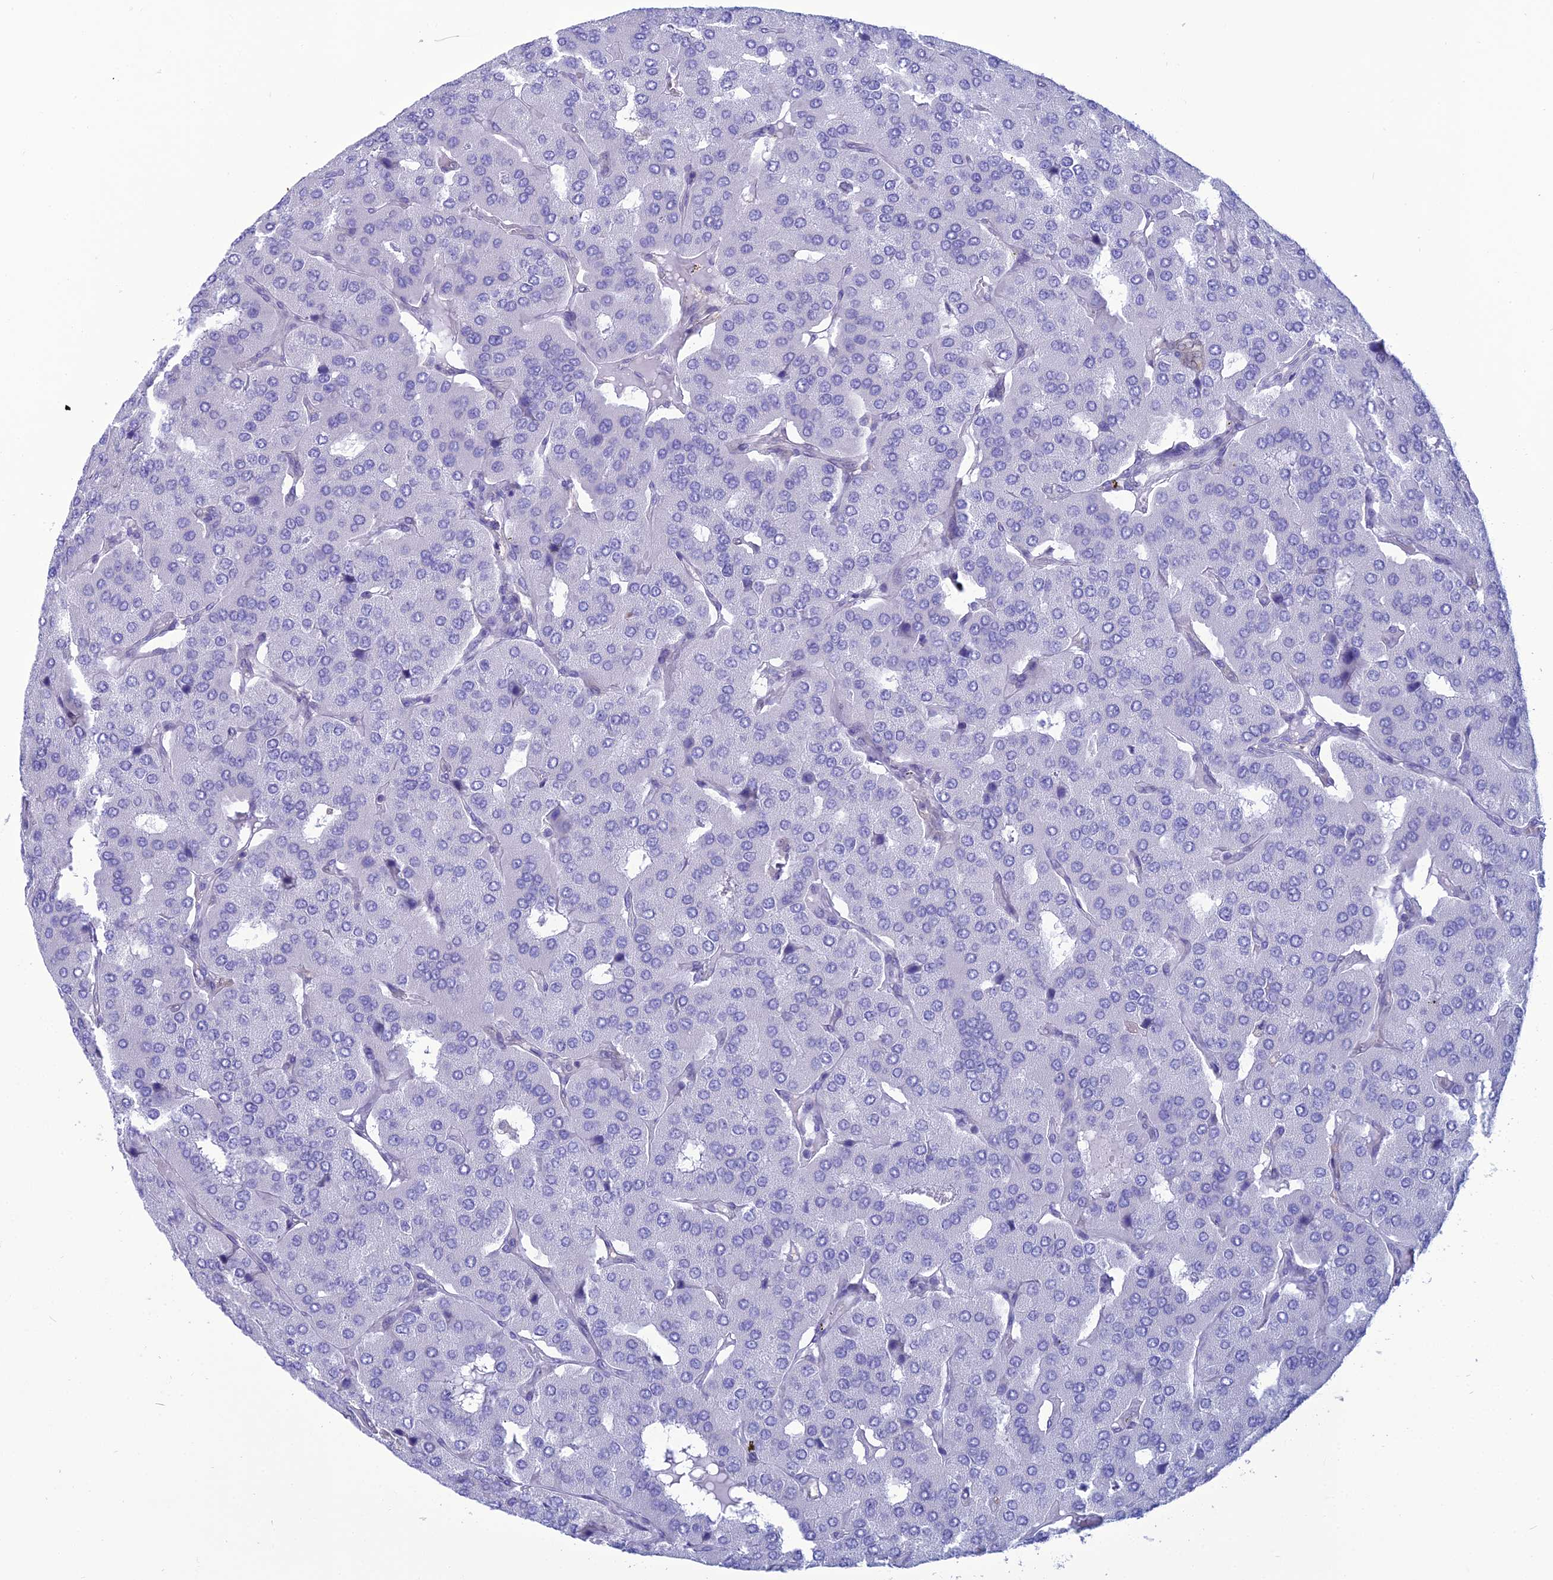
{"staining": {"intensity": "negative", "quantity": "none", "location": "none"}, "tissue": "parathyroid gland", "cell_type": "Glandular cells", "image_type": "normal", "snomed": [{"axis": "morphology", "description": "Normal tissue, NOS"}, {"axis": "morphology", "description": "Adenoma, NOS"}, {"axis": "topography", "description": "Parathyroid gland"}], "caption": "The image displays no significant staining in glandular cells of parathyroid gland.", "gene": "GNPNAT1", "patient": {"sex": "female", "age": 86}}